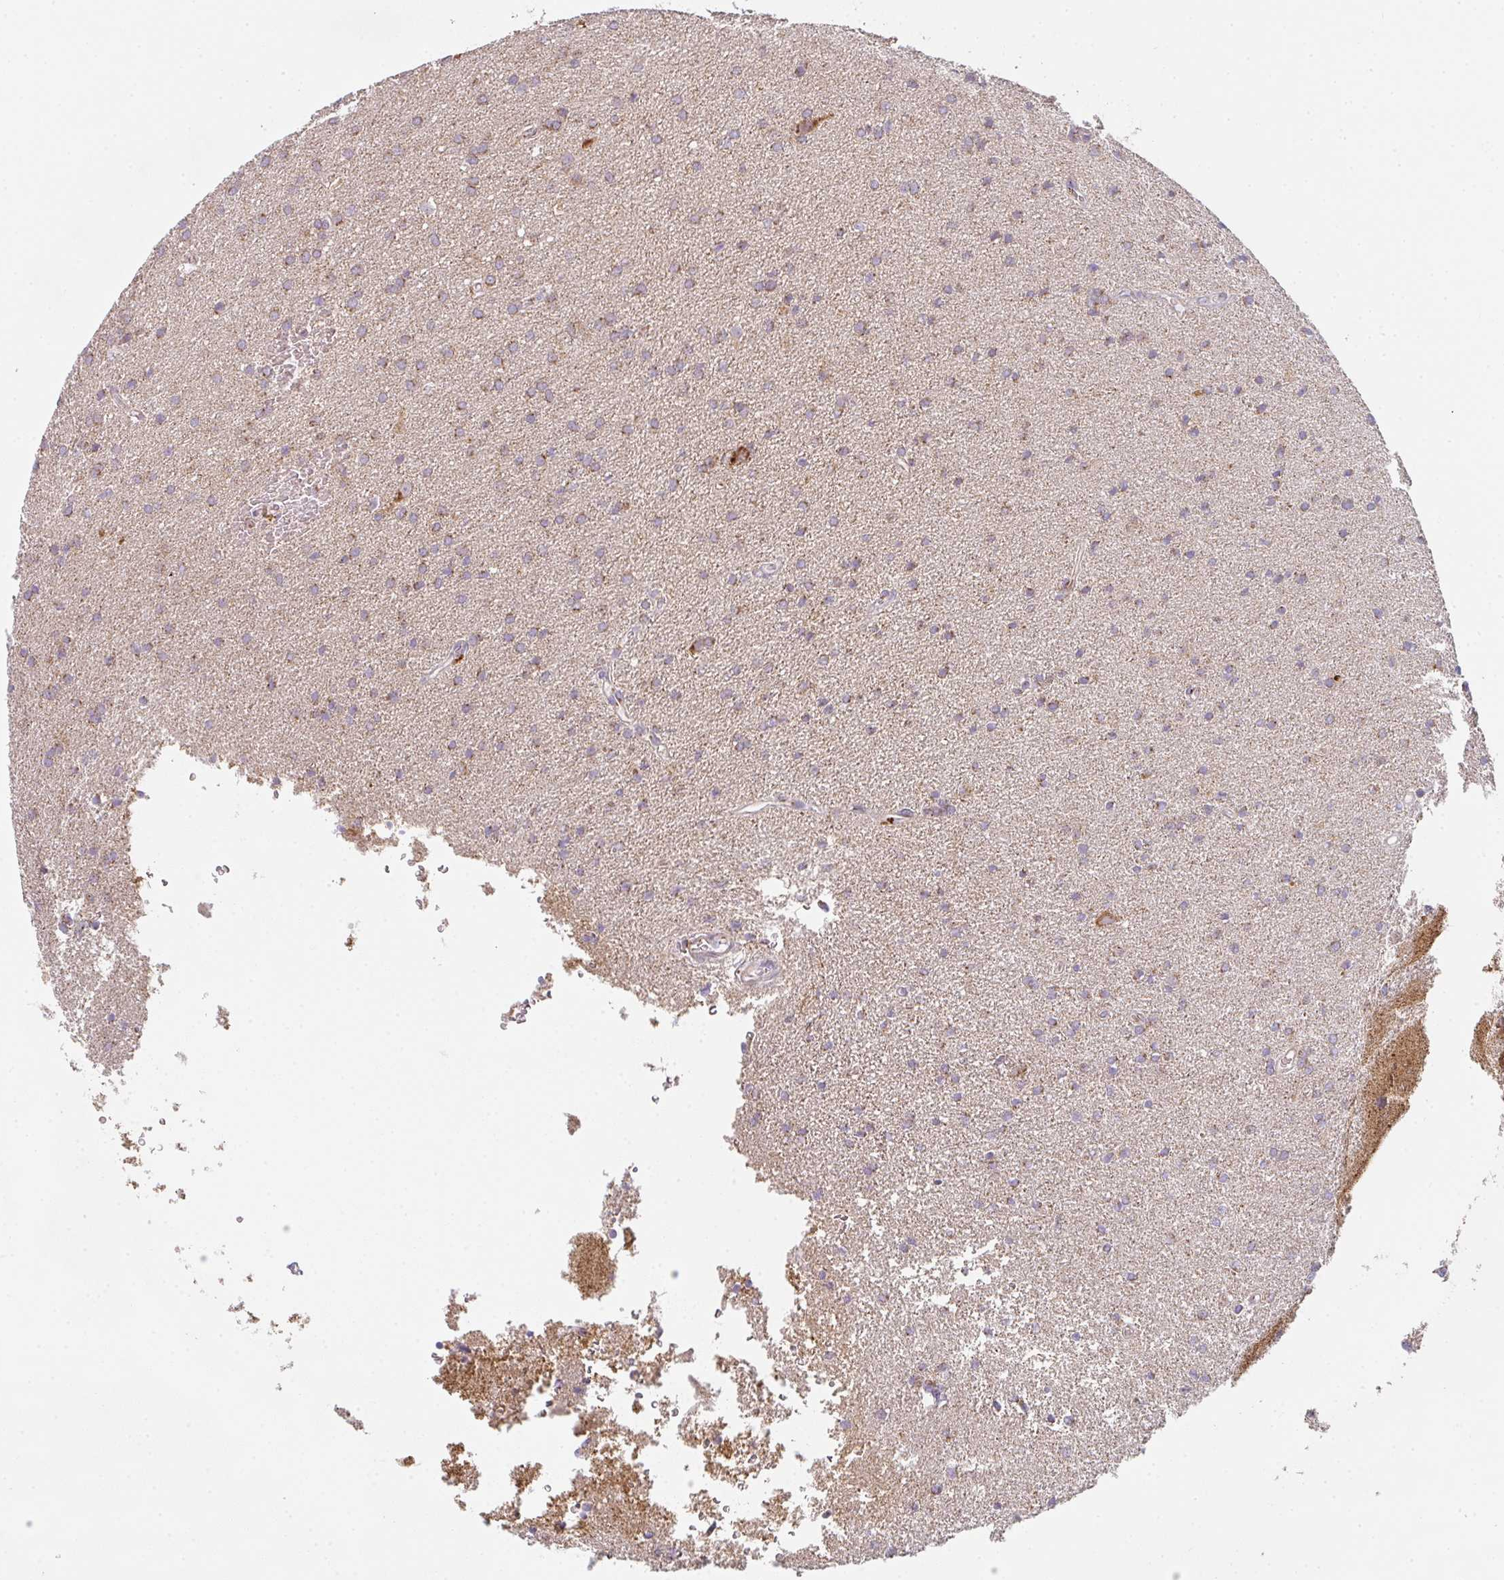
{"staining": {"intensity": "weak", "quantity": ">75%", "location": "cytoplasmic/membranous"}, "tissue": "glioma", "cell_type": "Tumor cells", "image_type": "cancer", "snomed": [{"axis": "morphology", "description": "Glioma, malignant, Low grade"}, {"axis": "topography", "description": "Brain"}], "caption": "This photomicrograph exhibits IHC staining of human low-grade glioma (malignant), with low weak cytoplasmic/membranous staining in about >75% of tumor cells.", "gene": "GVQW3", "patient": {"sex": "female", "age": 34}}